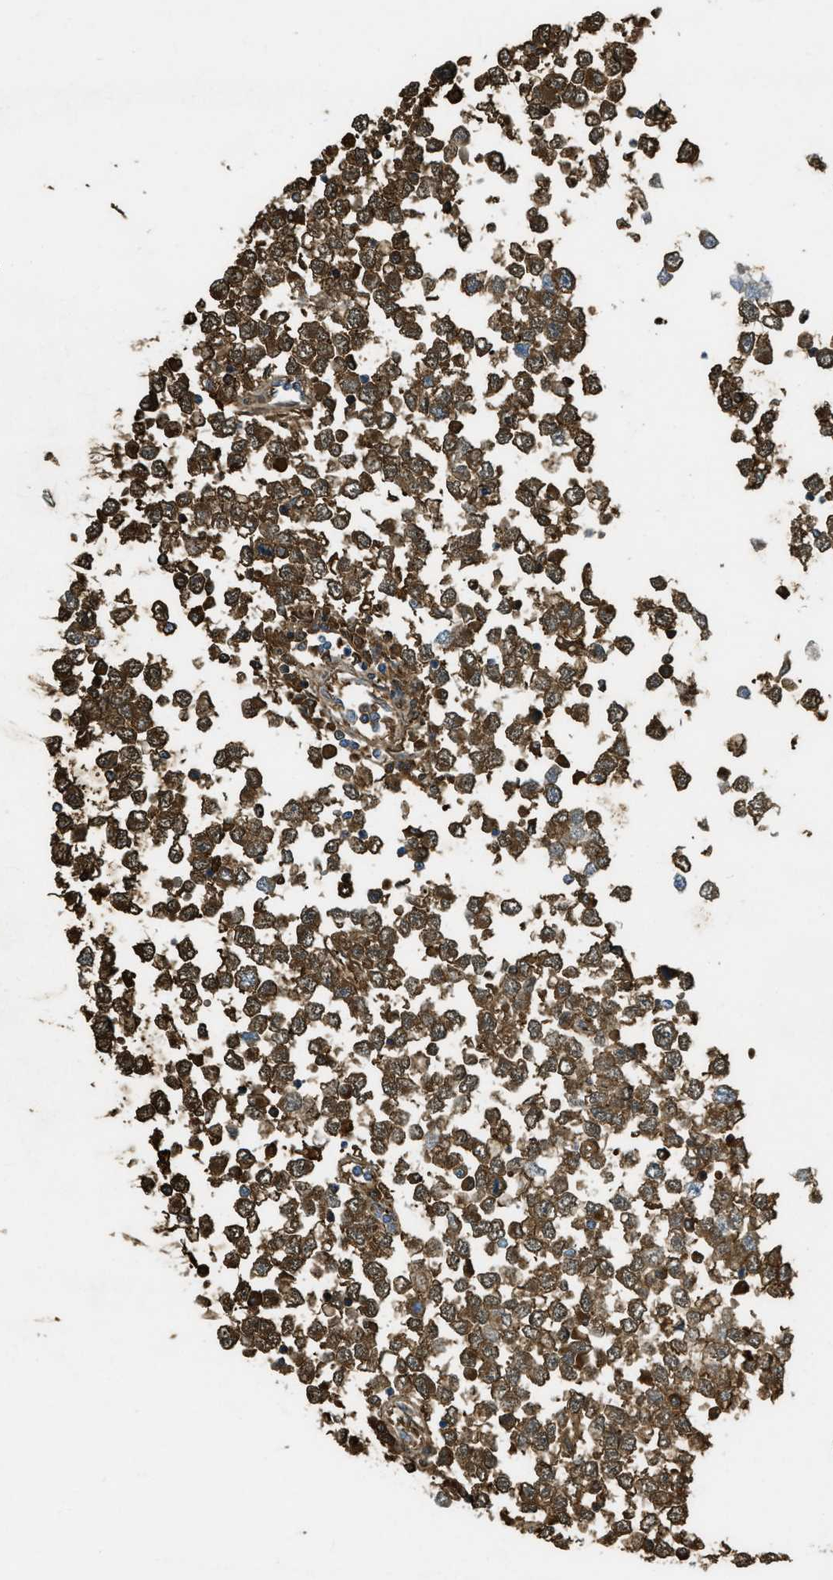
{"staining": {"intensity": "moderate", "quantity": ">75%", "location": "cytoplasmic/membranous,nuclear"}, "tissue": "testis cancer", "cell_type": "Tumor cells", "image_type": "cancer", "snomed": [{"axis": "morphology", "description": "Seminoma, NOS"}, {"axis": "topography", "description": "Testis"}], "caption": "This histopathology image demonstrates IHC staining of testis cancer (seminoma), with medium moderate cytoplasmic/membranous and nuclear expression in approximately >75% of tumor cells.", "gene": "PRTN3", "patient": {"sex": "male", "age": 65}}